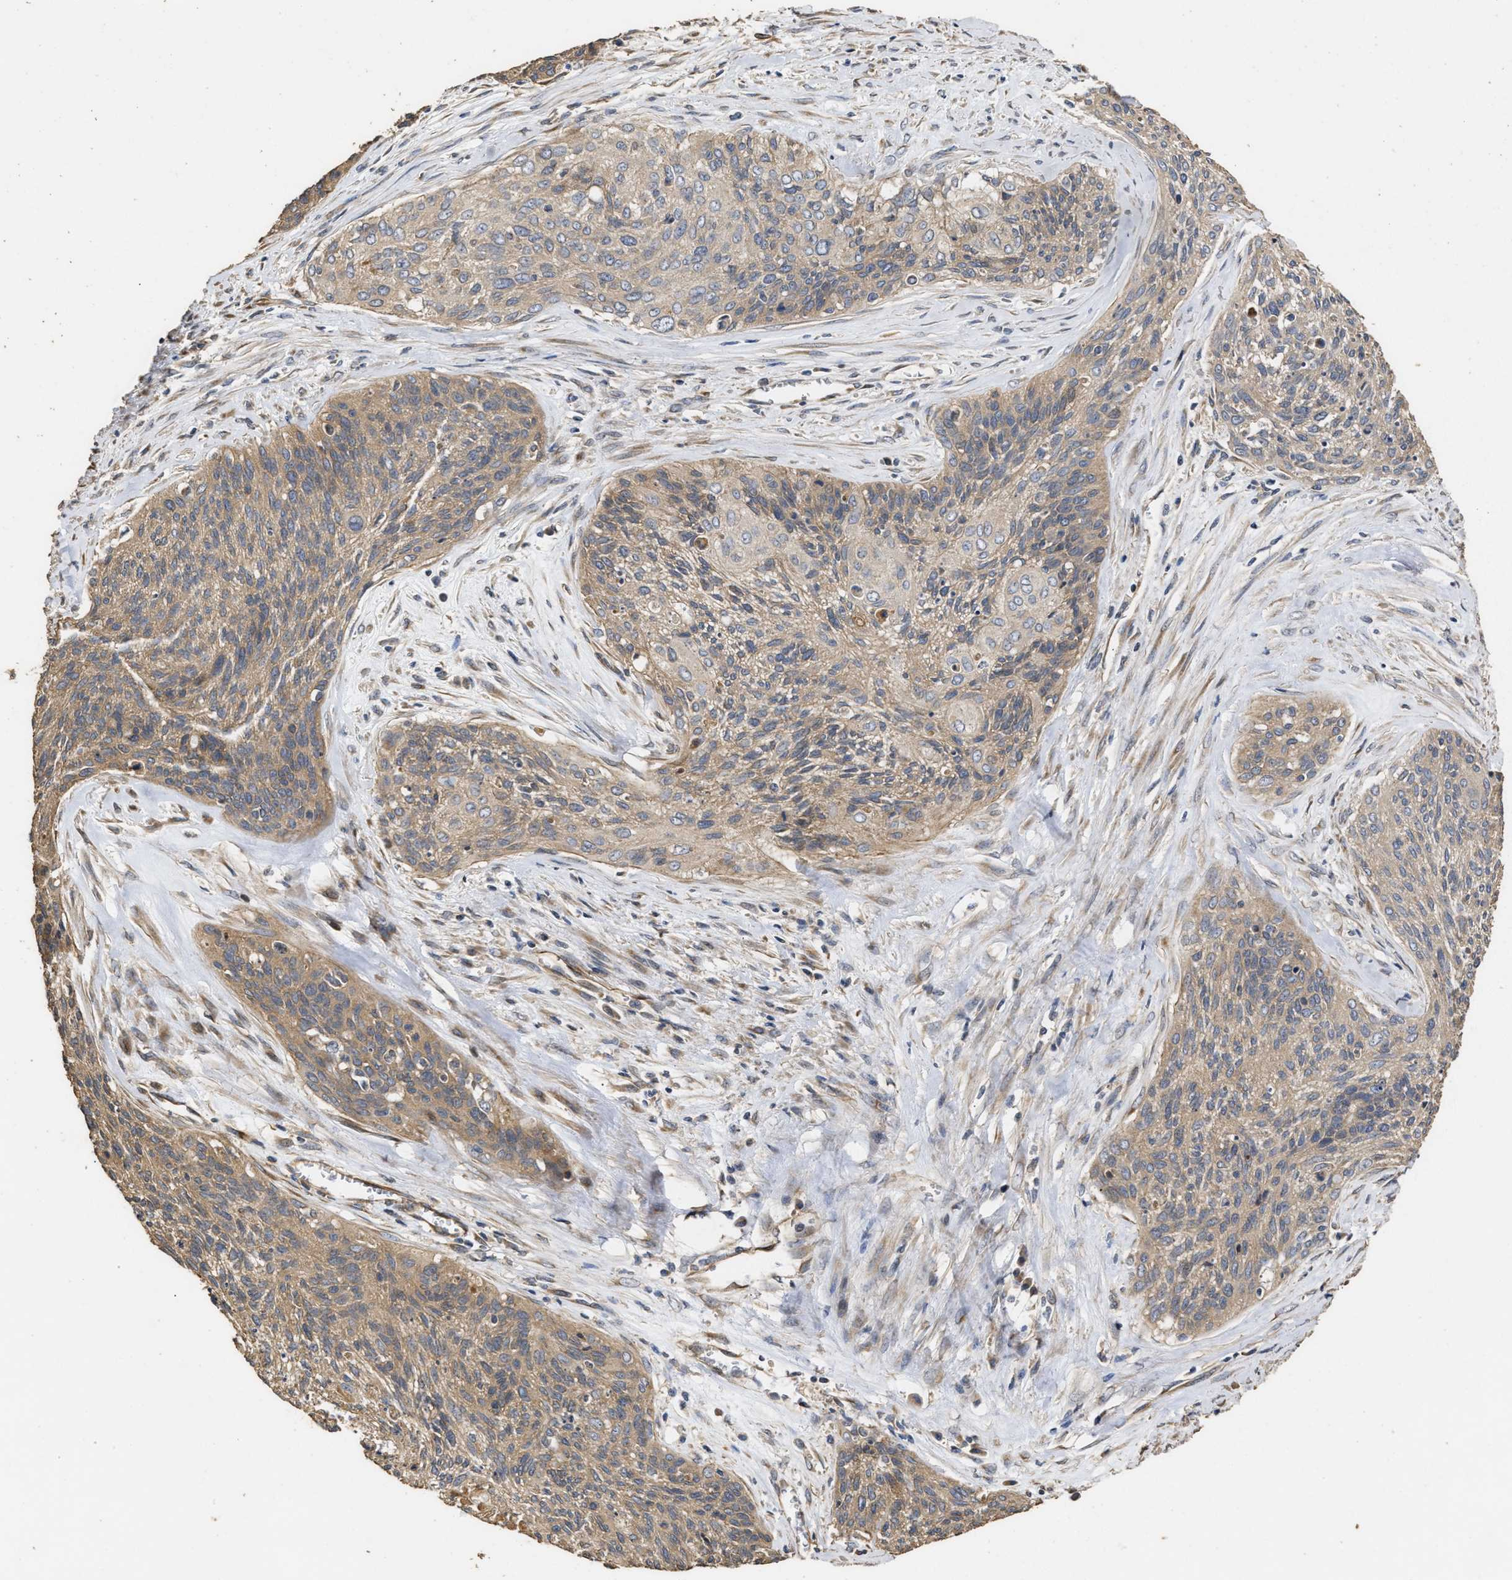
{"staining": {"intensity": "weak", "quantity": ">75%", "location": "cytoplasmic/membranous"}, "tissue": "cervical cancer", "cell_type": "Tumor cells", "image_type": "cancer", "snomed": [{"axis": "morphology", "description": "Squamous cell carcinoma, NOS"}, {"axis": "topography", "description": "Cervix"}], "caption": "This histopathology image reveals cervical cancer stained with IHC to label a protein in brown. The cytoplasmic/membranous of tumor cells show weak positivity for the protein. Nuclei are counter-stained blue.", "gene": "NAV1", "patient": {"sex": "female", "age": 55}}